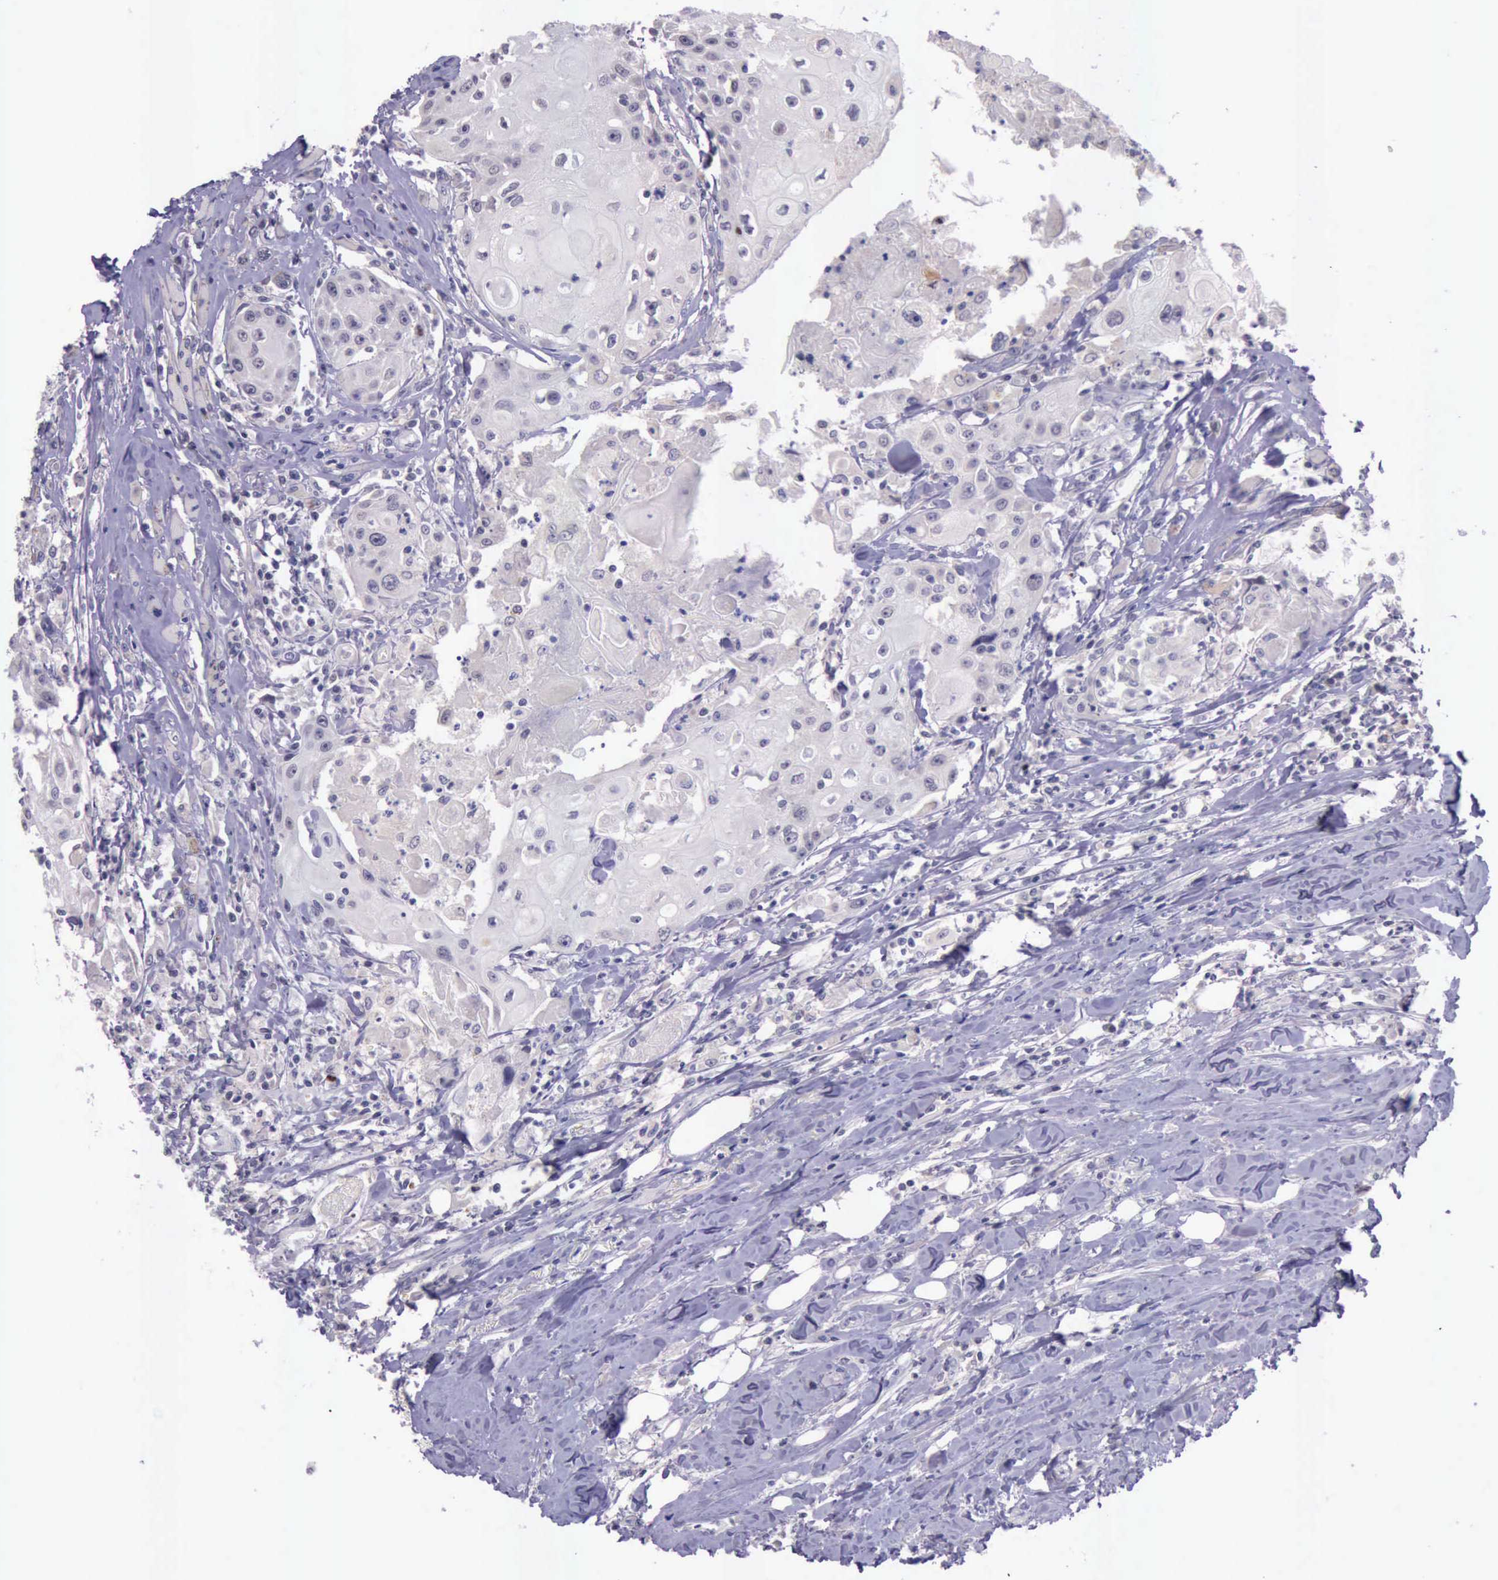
{"staining": {"intensity": "negative", "quantity": "none", "location": "none"}, "tissue": "head and neck cancer", "cell_type": "Tumor cells", "image_type": "cancer", "snomed": [{"axis": "morphology", "description": "Squamous cell carcinoma, NOS"}, {"axis": "topography", "description": "Oral tissue"}, {"axis": "topography", "description": "Head-Neck"}], "caption": "High magnification brightfield microscopy of squamous cell carcinoma (head and neck) stained with DAB (3,3'-diaminobenzidine) (brown) and counterstained with hematoxylin (blue): tumor cells show no significant positivity.", "gene": "PARP1", "patient": {"sex": "female", "age": 82}}